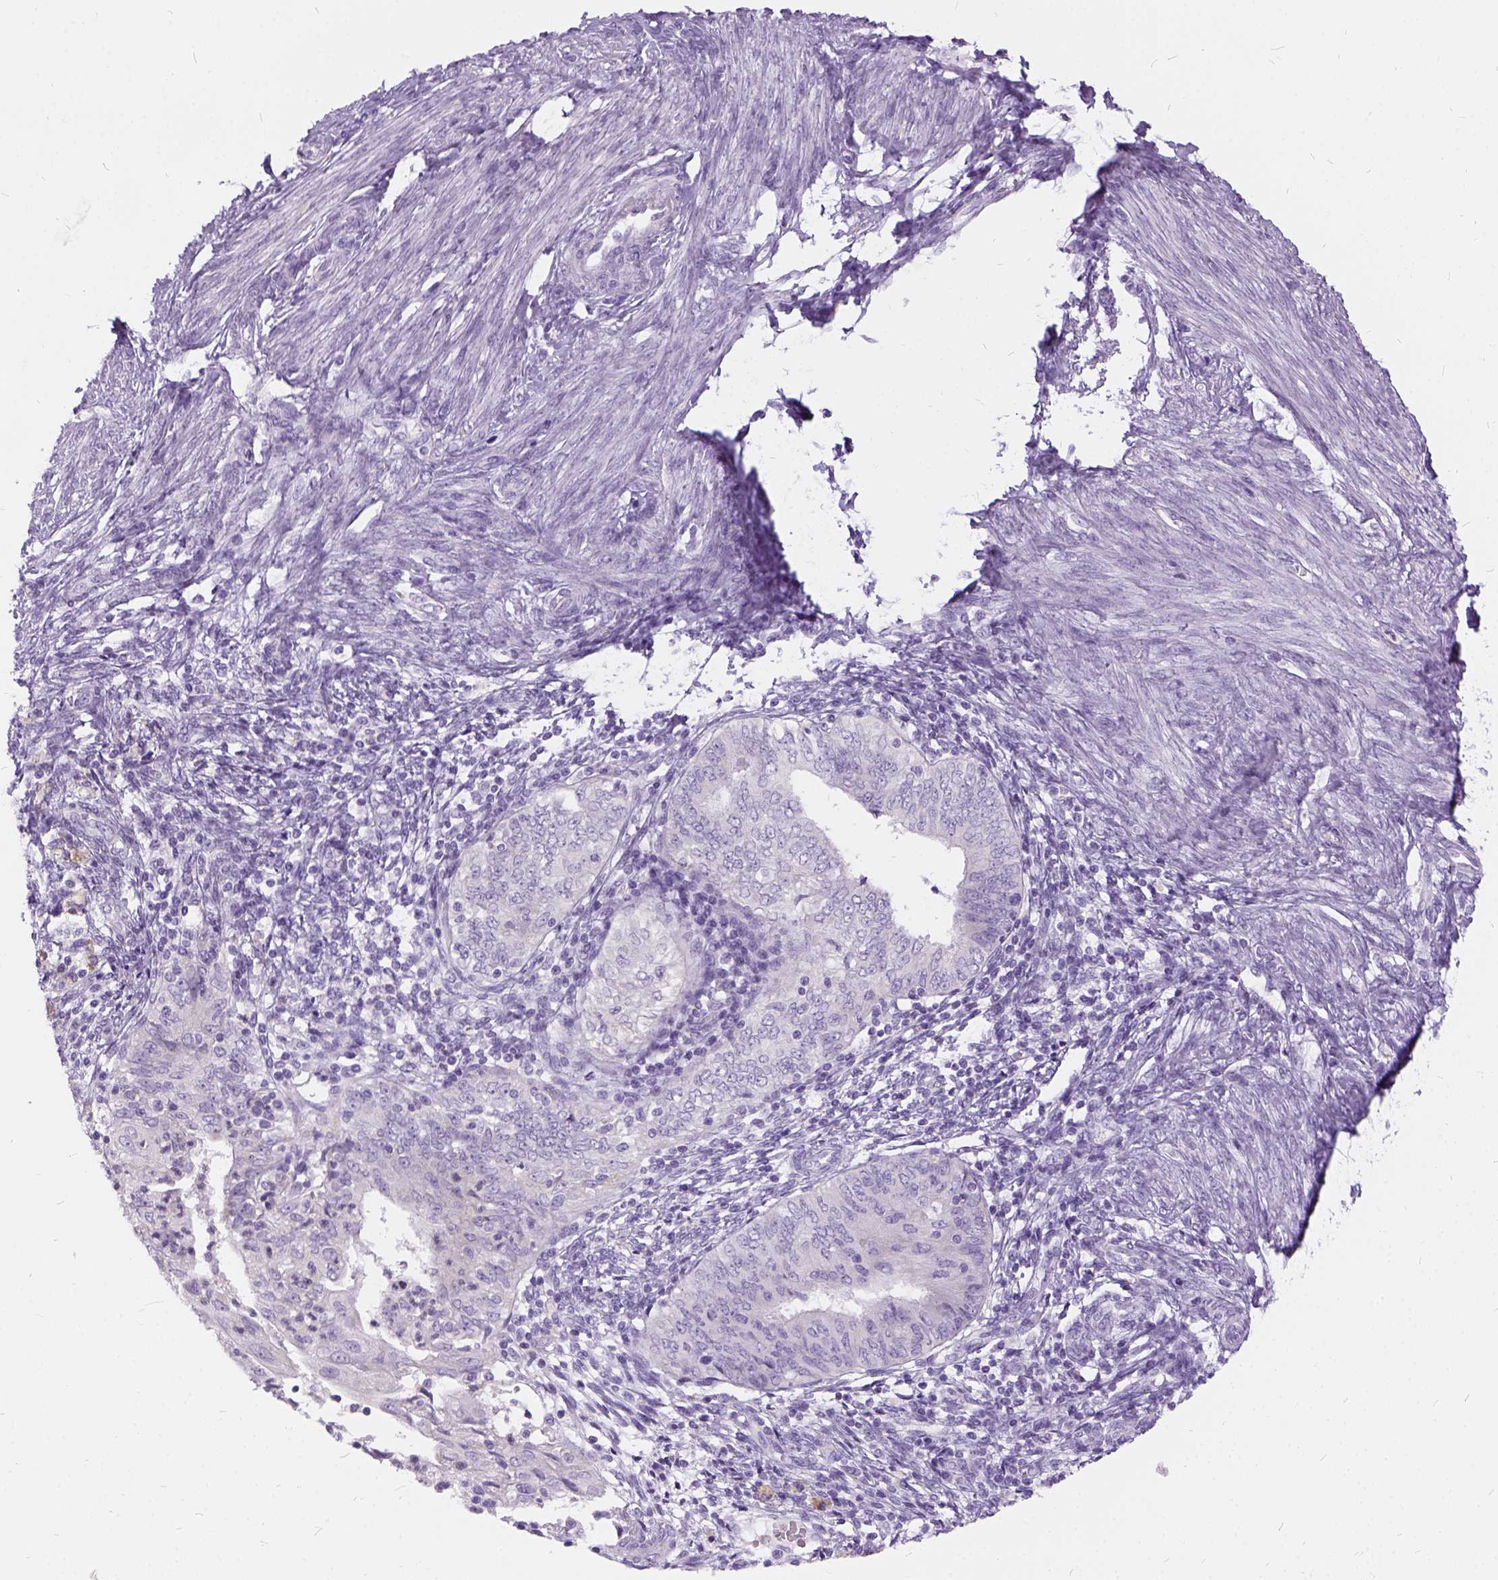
{"staining": {"intensity": "negative", "quantity": "none", "location": "none"}, "tissue": "endometrial cancer", "cell_type": "Tumor cells", "image_type": "cancer", "snomed": [{"axis": "morphology", "description": "Adenocarcinoma, NOS"}, {"axis": "topography", "description": "Endometrium"}], "caption": "Photomicrograph shows no significant protein positivity in tumor cells of endometrial cancer (adenocarcinoma).", "gene": "FDX1", "patient": {"sex": "female", "age": 68}}